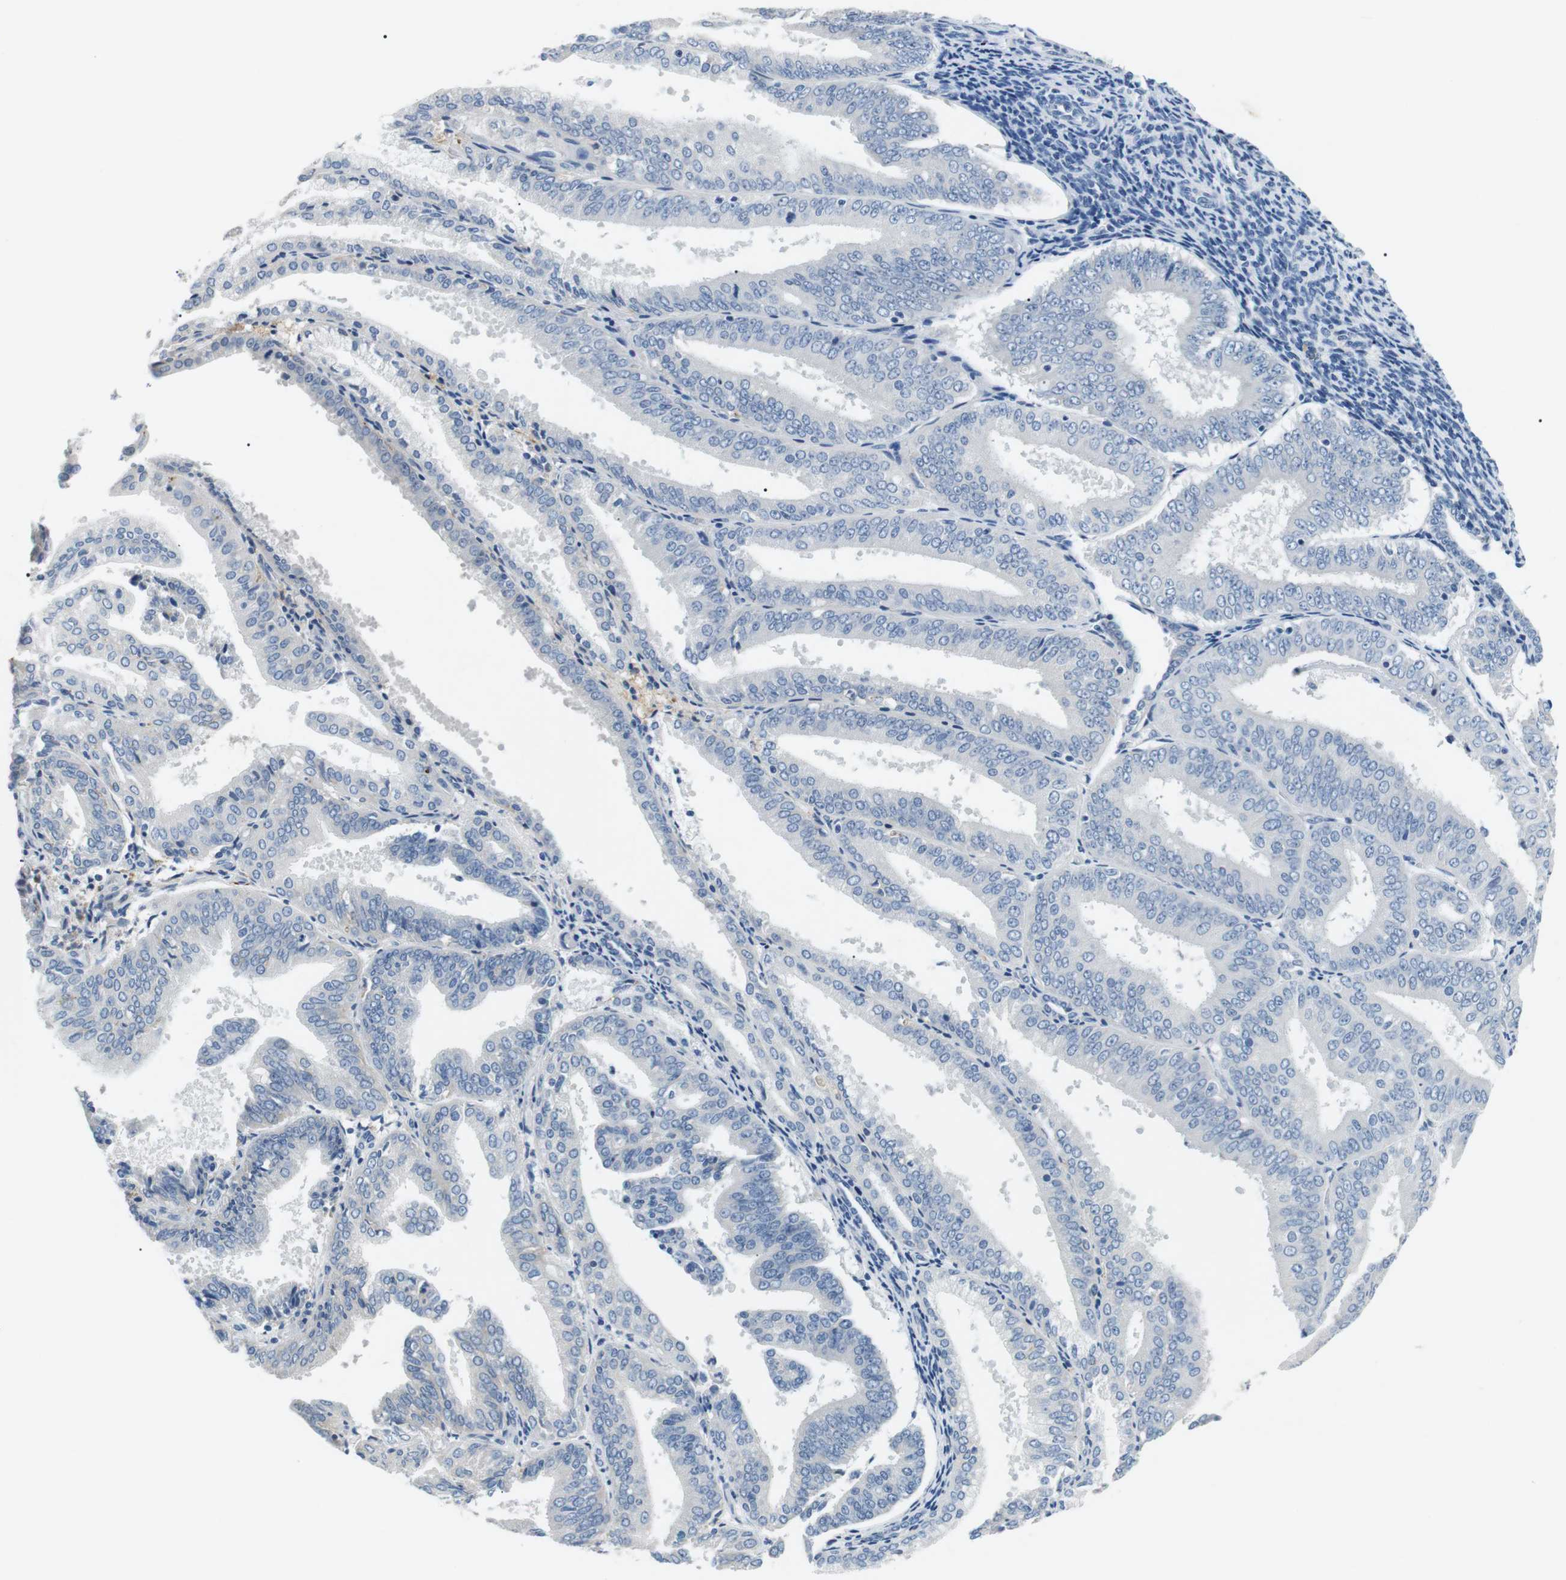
{"staining": {"intensity": "negative", "quantity": "none", "location": "none"}, "tissue": "endometrial cancer", "cell_type": "Tumor cells", "image_type": "cancer", "snomed": [{"axis": "morphology", "description": "Adenocarcinoma, NOS"}, {"axis": "topography", "description": "Endometrium"}], "caption": "This image is of endometrial cancer (adenocarcinoma) stained with immunohistochemistry to label a protein in brown with the nuclei are counter-stained blue. There is no staining in tumor cells.", "gene": "FCGRT", "patient": {"sex": "female", "age": 63}}